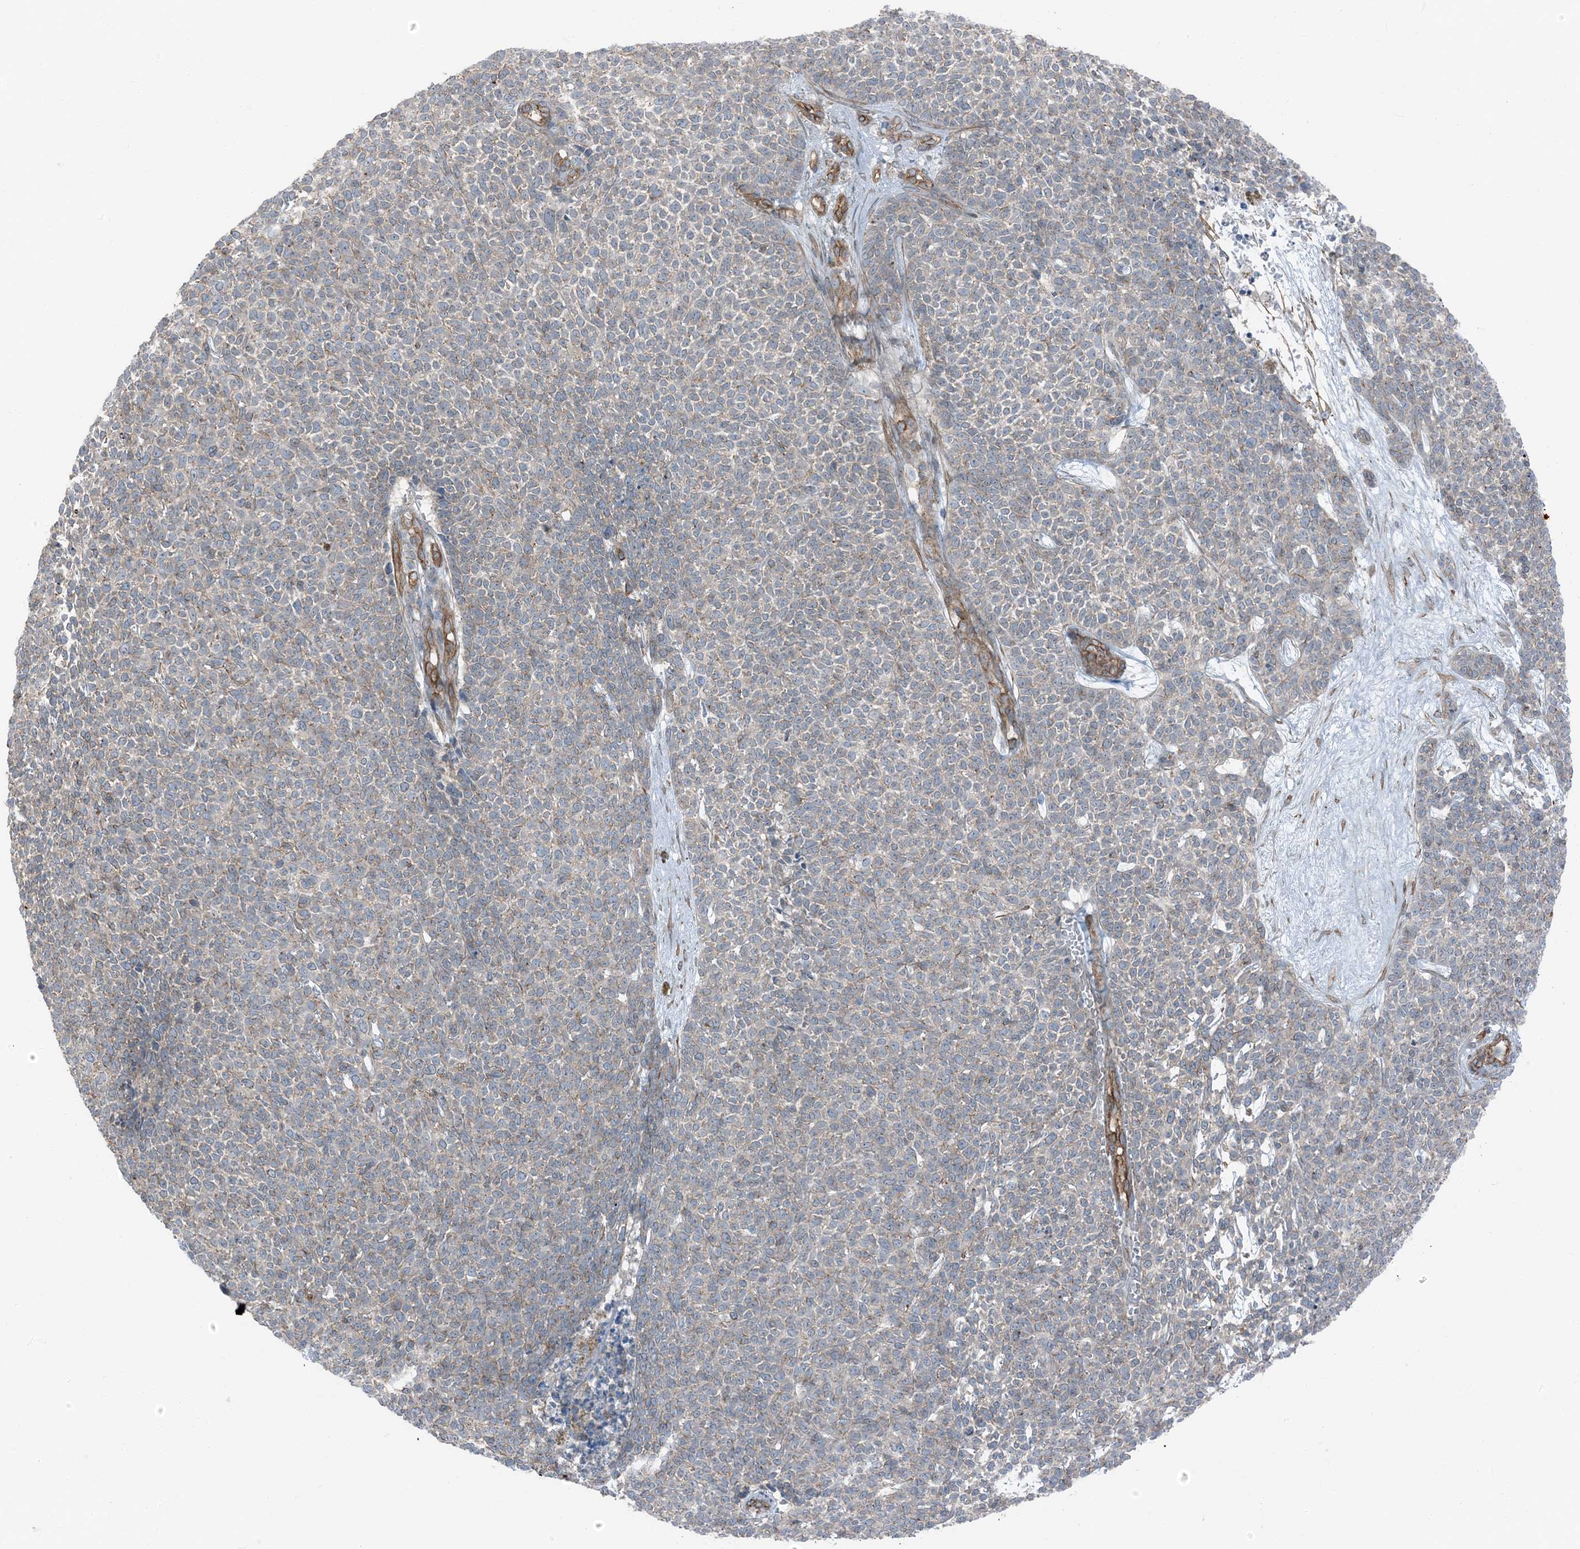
{"staining": {"intensity": "weak", "quantity": "<25%", "location": "cytoplasmic/membranous"}, "tissue": "skin cancer", "cell_type": "Tumor cells", "image_type": "cancer", "snomed": [{"axis": "morphology", "description": "Basal cell carcinoma"}, {"axis": "topography", "description": "Skin"}], "caption": "This is an IHC photomicrograph of human skin cancer. There is no expression in tumor cells.", "gene": "ZFP90", "patient": {"sex": "female", "age": 84}}